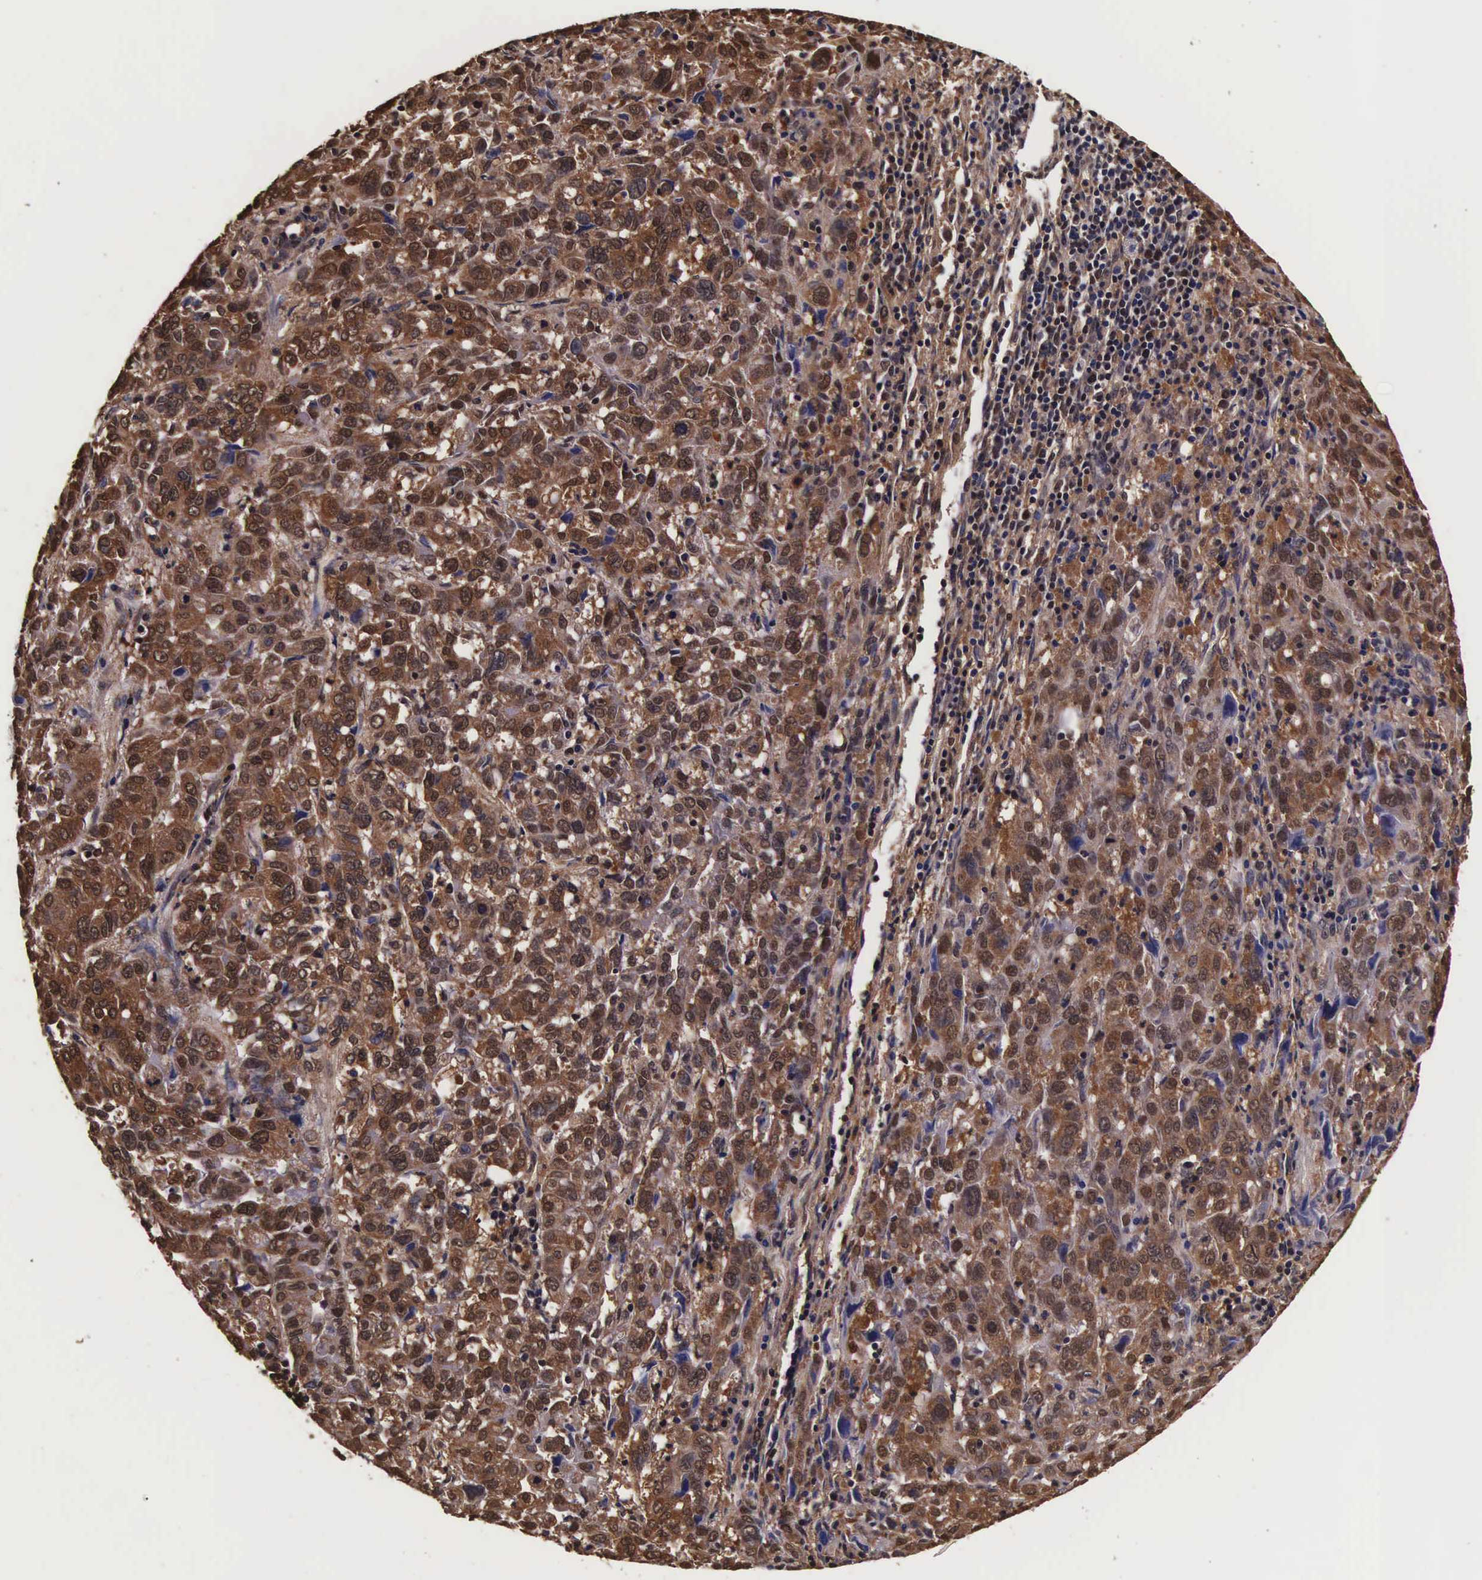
{"staining": {"intensity": "strong", "quantity": ">75%", "location": "cytoplasmic/membranous,nuclear"}, "tissue": "pancreatic cancer", "cell_type": "Tumor cells", "image_type": "cancer", "snomed": [{"axis": "morphology", "description": "Adenocarcinoma, NOS"}, {"axis": "topography", "description": "Pancreas"}], "caption": "IHC photomicrograph of adenocarcinoma (pancreatic) stained for a protein (brown), which reveals high levels of strong cytoplasmic/membranous and nuclear positivity in approximately >75% of tumor cells.", "gene": "TECPR2", "patient": {"sex": "female", "age": 52}}